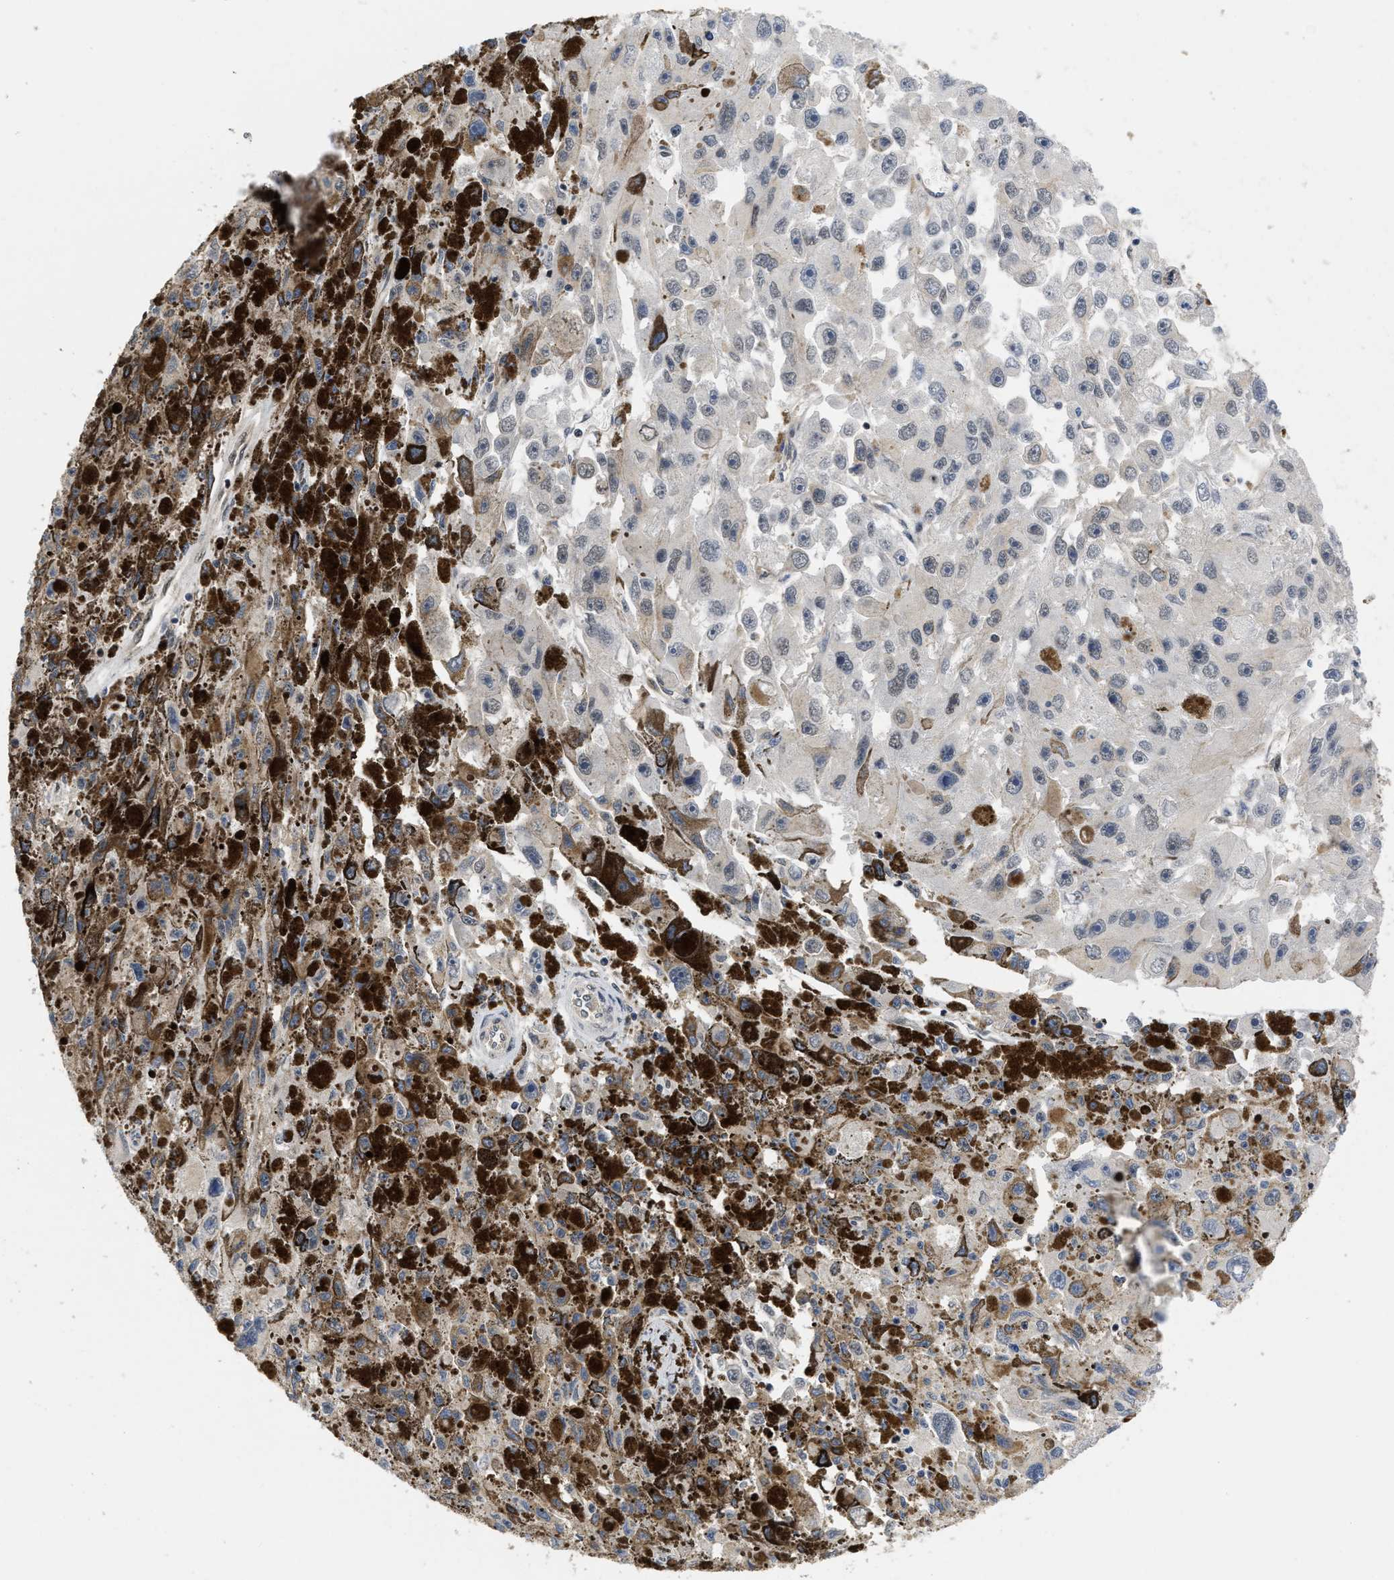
{"staining": {"intensity": "weak", "quantity": ">75%", "location": "cytoplasmic/membranous"}, "tissue": "melanoma", "cell_type": "Tumor cells", "image_type": "cancer", "snomed": [{"axis": "morphology", "description": "Malignant melanoma, NOS"}, {"axis": "topography", "description": "Skin"}], "caption": "The histopathology image shows a brown stain indicating the presence of a protein in the cytoplasmic/membranous of tumor cells in malignant melanoma.", "gene": "HIF1A", "patient": {"sex": "female", "age": 104}}